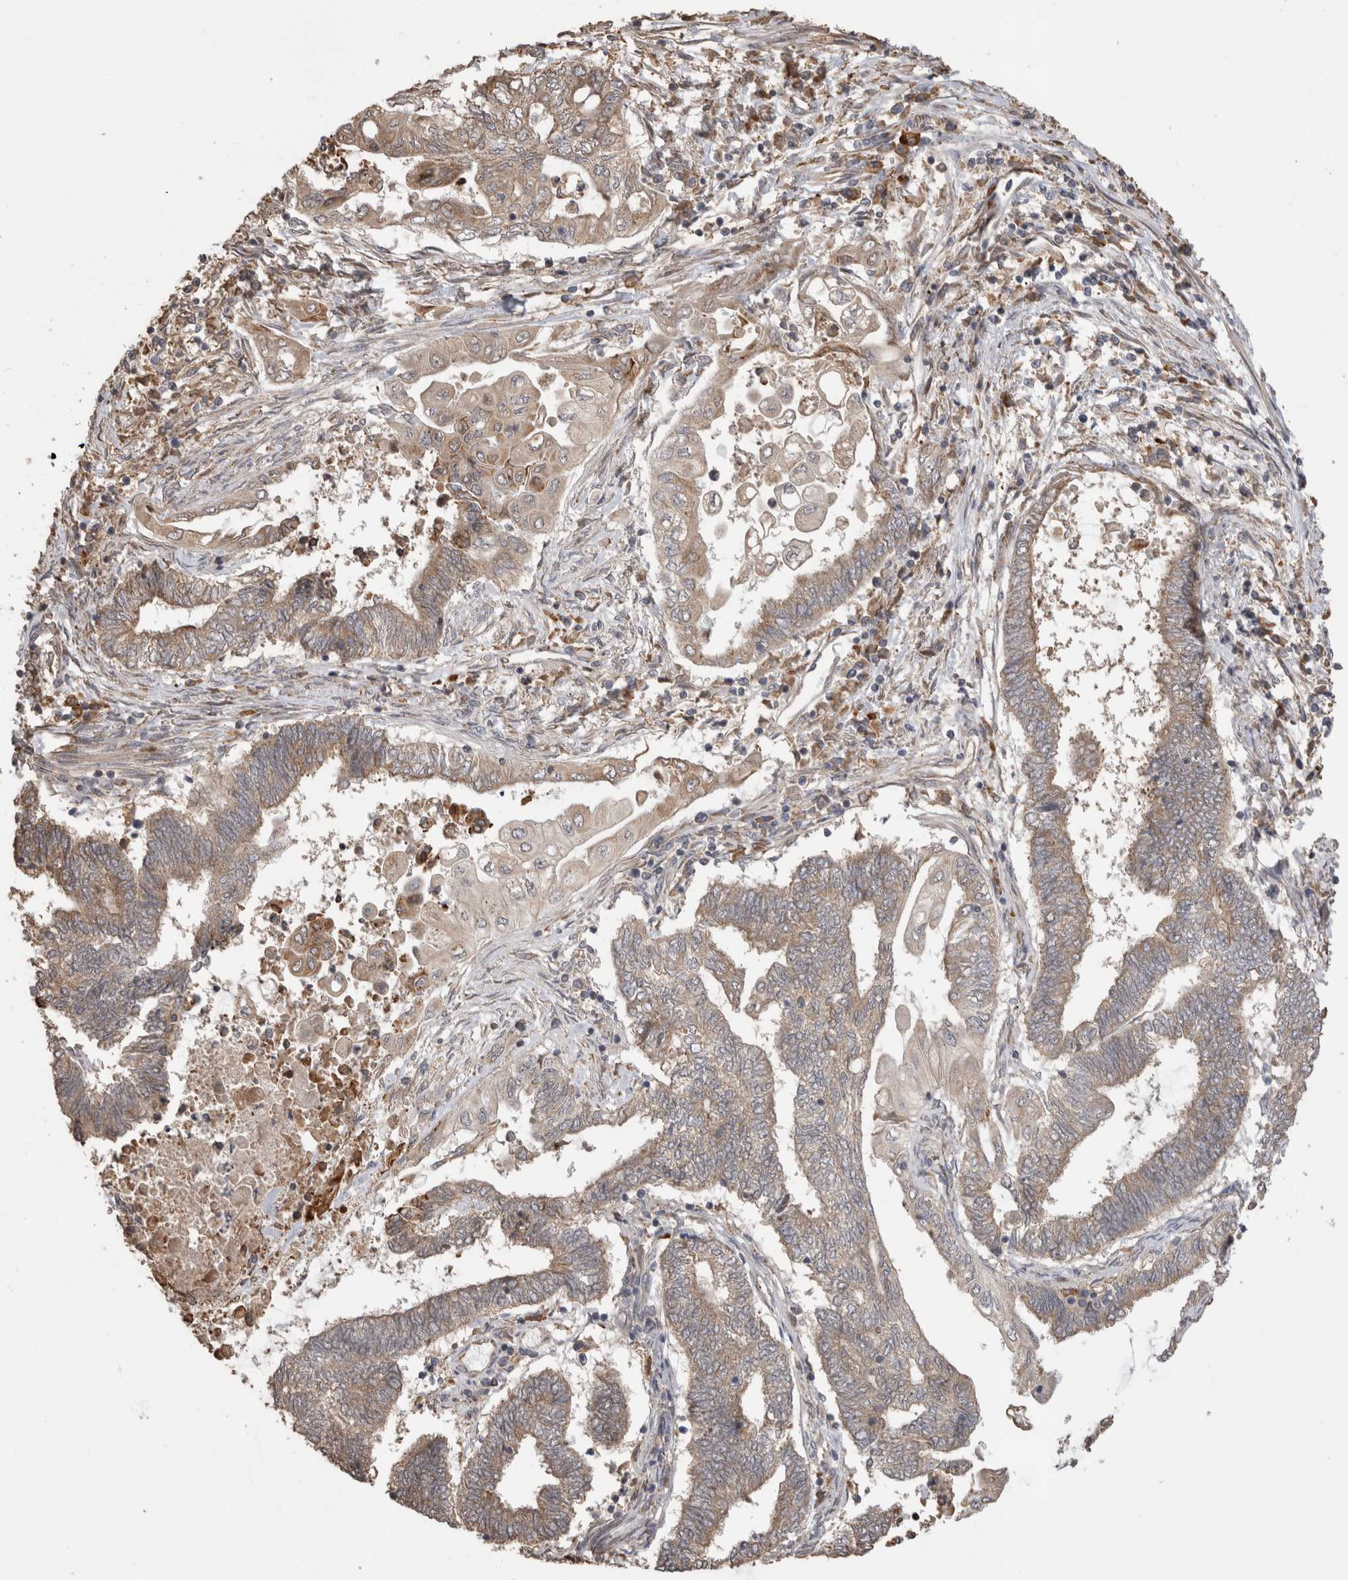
{"staining": {"intensity": "weak", "quantity": "25%-75%", "location": "cytoplasmic/membranous"}, "tissue": "endometrial cancer", "cell_type": "Tumor cells", "image_type": "cancer", "snomed": [{"axis": "morphology", "description": "Adenocarcinoma, NOS"}, {"axis": "topography", "description": "Uterus"}, {"axis": "topography", "description": "Endometrium"}], "caption": "Protein staining reveals weak cytoplasmic/membranous expression in about 25%-75% of tumor cells in endometrial cancer (adenocarcinoma).", "gene": "TBCE", "patient": {"sex": "female", "age": 70}}